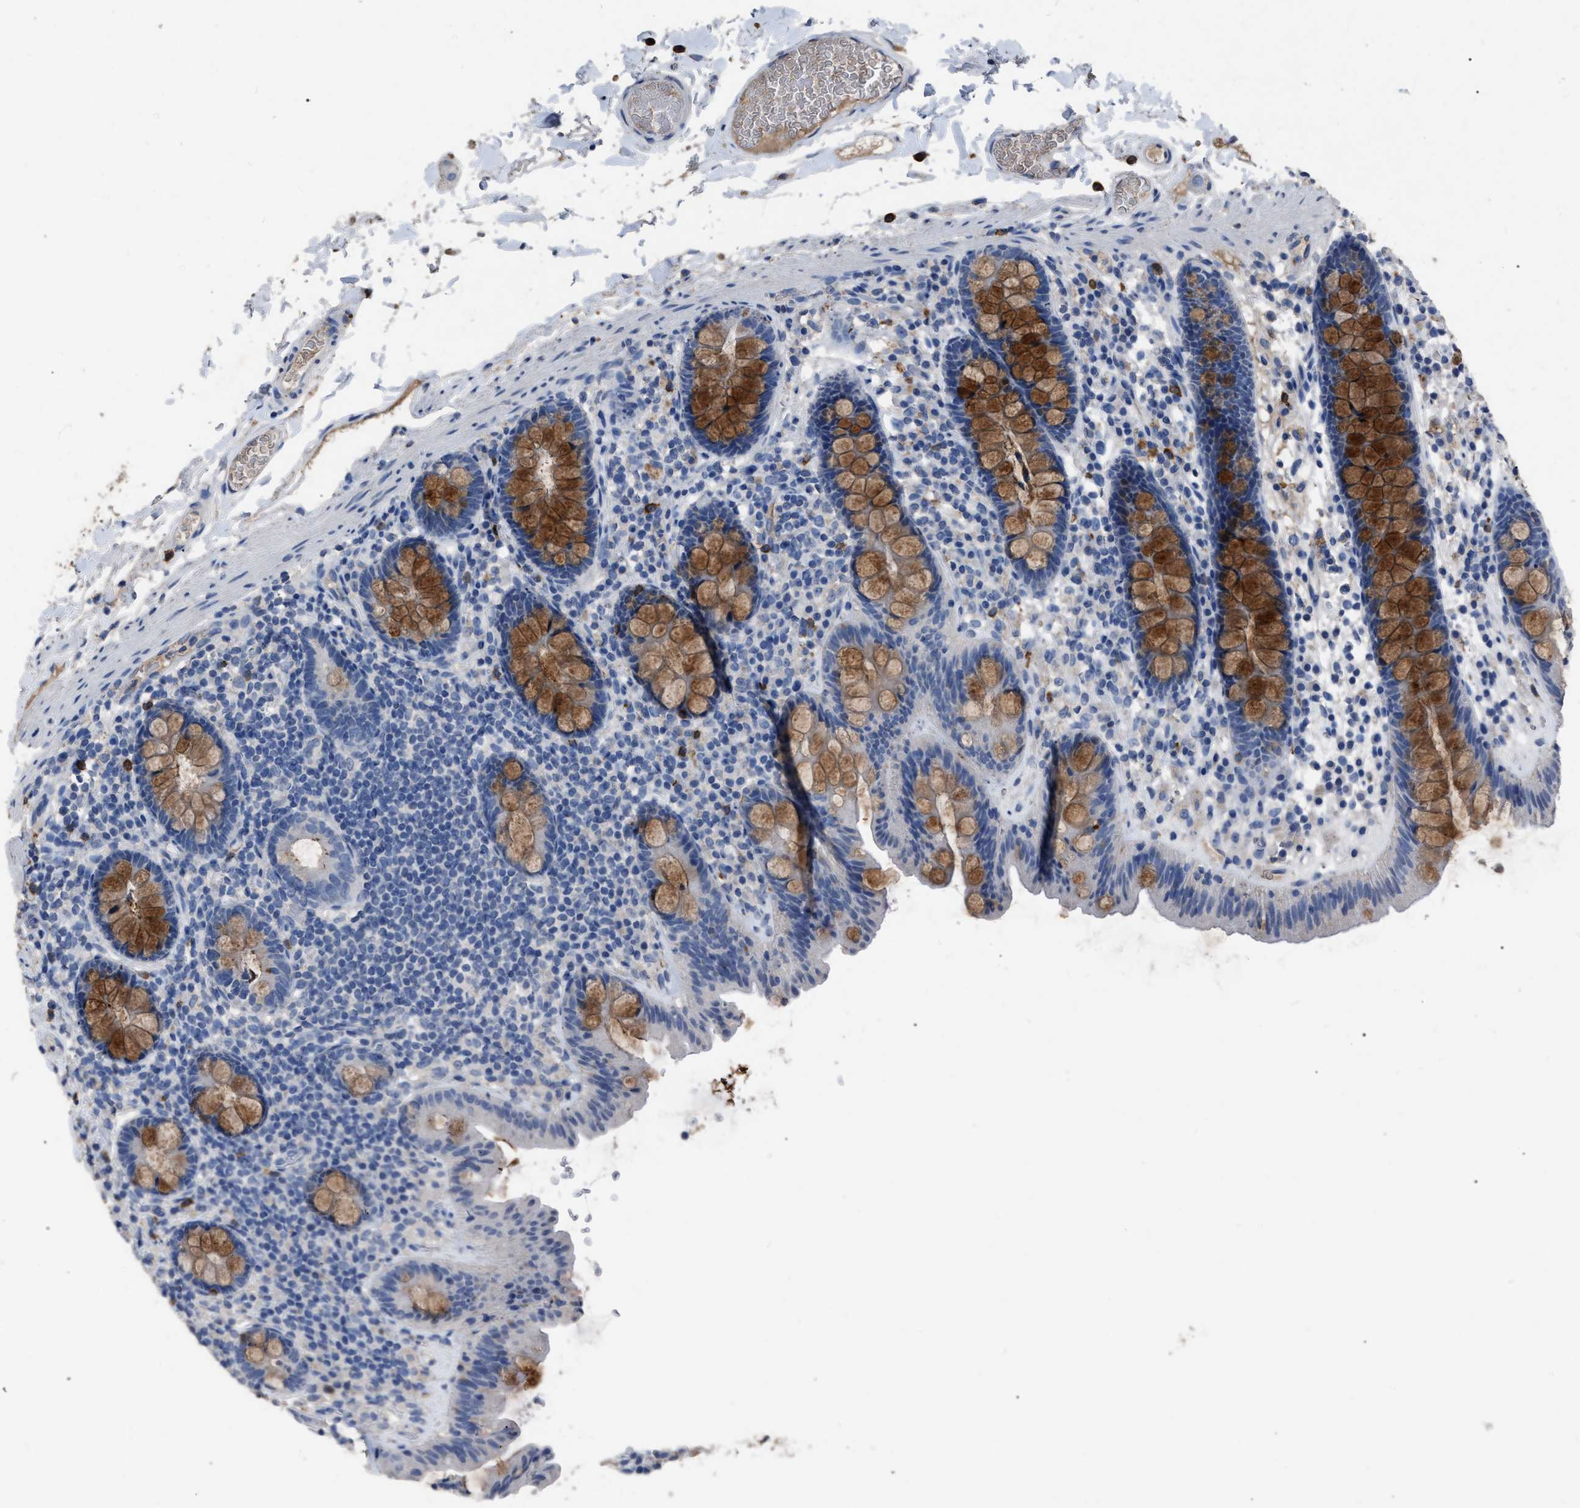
{"staining": {"intensity": "negative", "quantity": "none", "location": "none"}, "tissue": "colon", "cell_type": "Endothelial cells", "image_type": "normal", "snomed": [{"axis": "morphology", "description": "Normal tissue, NOS"}, {"axis": "topography", "description": "Colon"}], "caption": "The histopathology image shows no staining of endothelial cells in unremarkable colon.", "gene": "HABP2", "patient": {"sex": "female", "age": 80}}